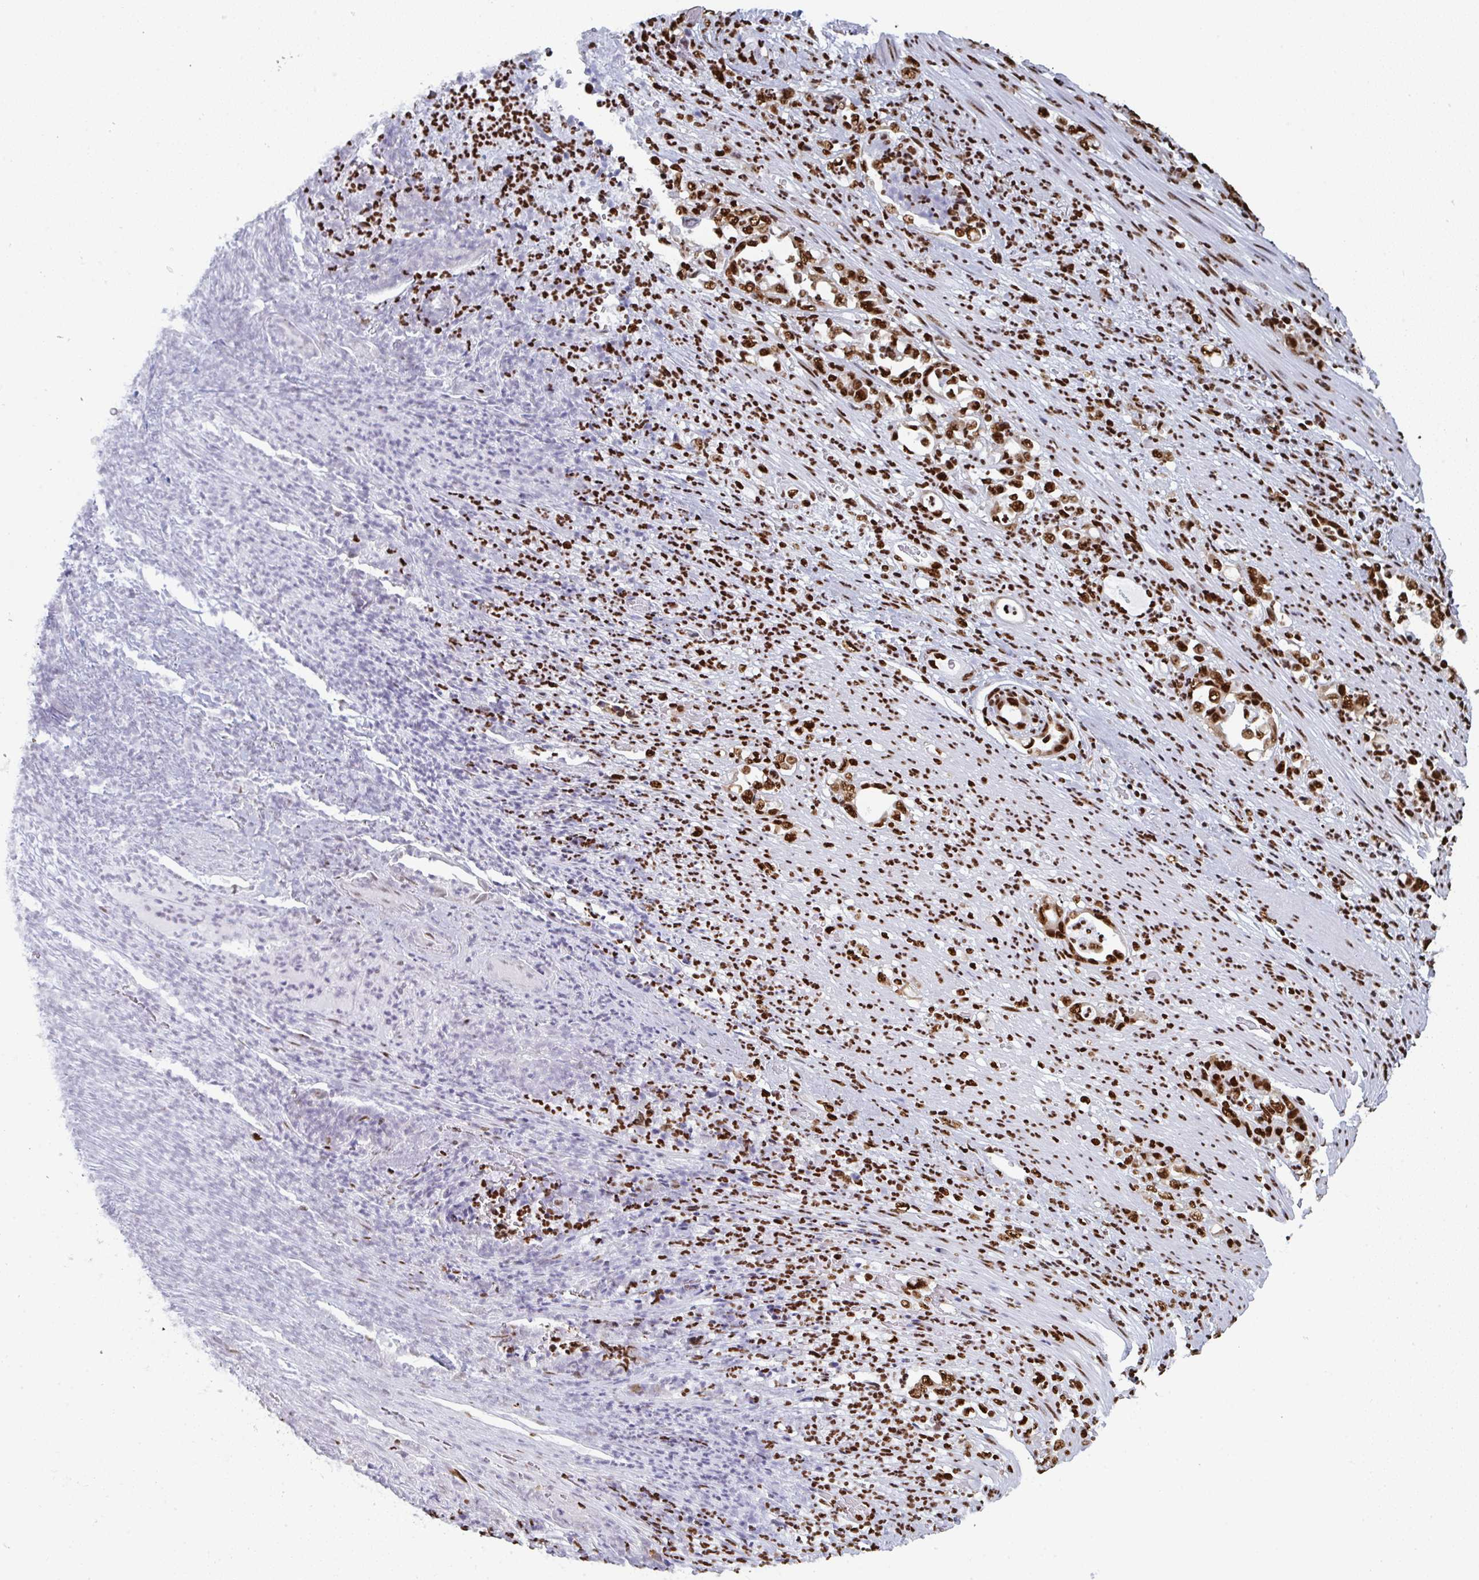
{"staining": {"intensity": "strong", "quantity": ">75%", "location": "nuclear"}, "tissue": "stomach cancer", "cell_type": "Tumor cells", "image_type": "cancer", "snomed": [{"axis": "morphology", "description": "Normal tissue, NOS"}, {"axis": "morphology", "description": "Adenocarcinoma, NOS"}, {"axis": "topography", "description": "Stomach"}], "caption": "High-magnification brightfield microscopy of stomach adenocarcinoma stained with DAB (brown) and counterstained with hematoxylin (blue). tumor cells exhibit strong nuclear expression is seen in about>75% of cells. Using DAB (3,3'-diaminobenzidine) (brown) and hematoxylin (blue) stains, captured at high magnification using brightfield microscopy.", "gene": "GAR1", "patient": {"sex": "female", "age": 79}}